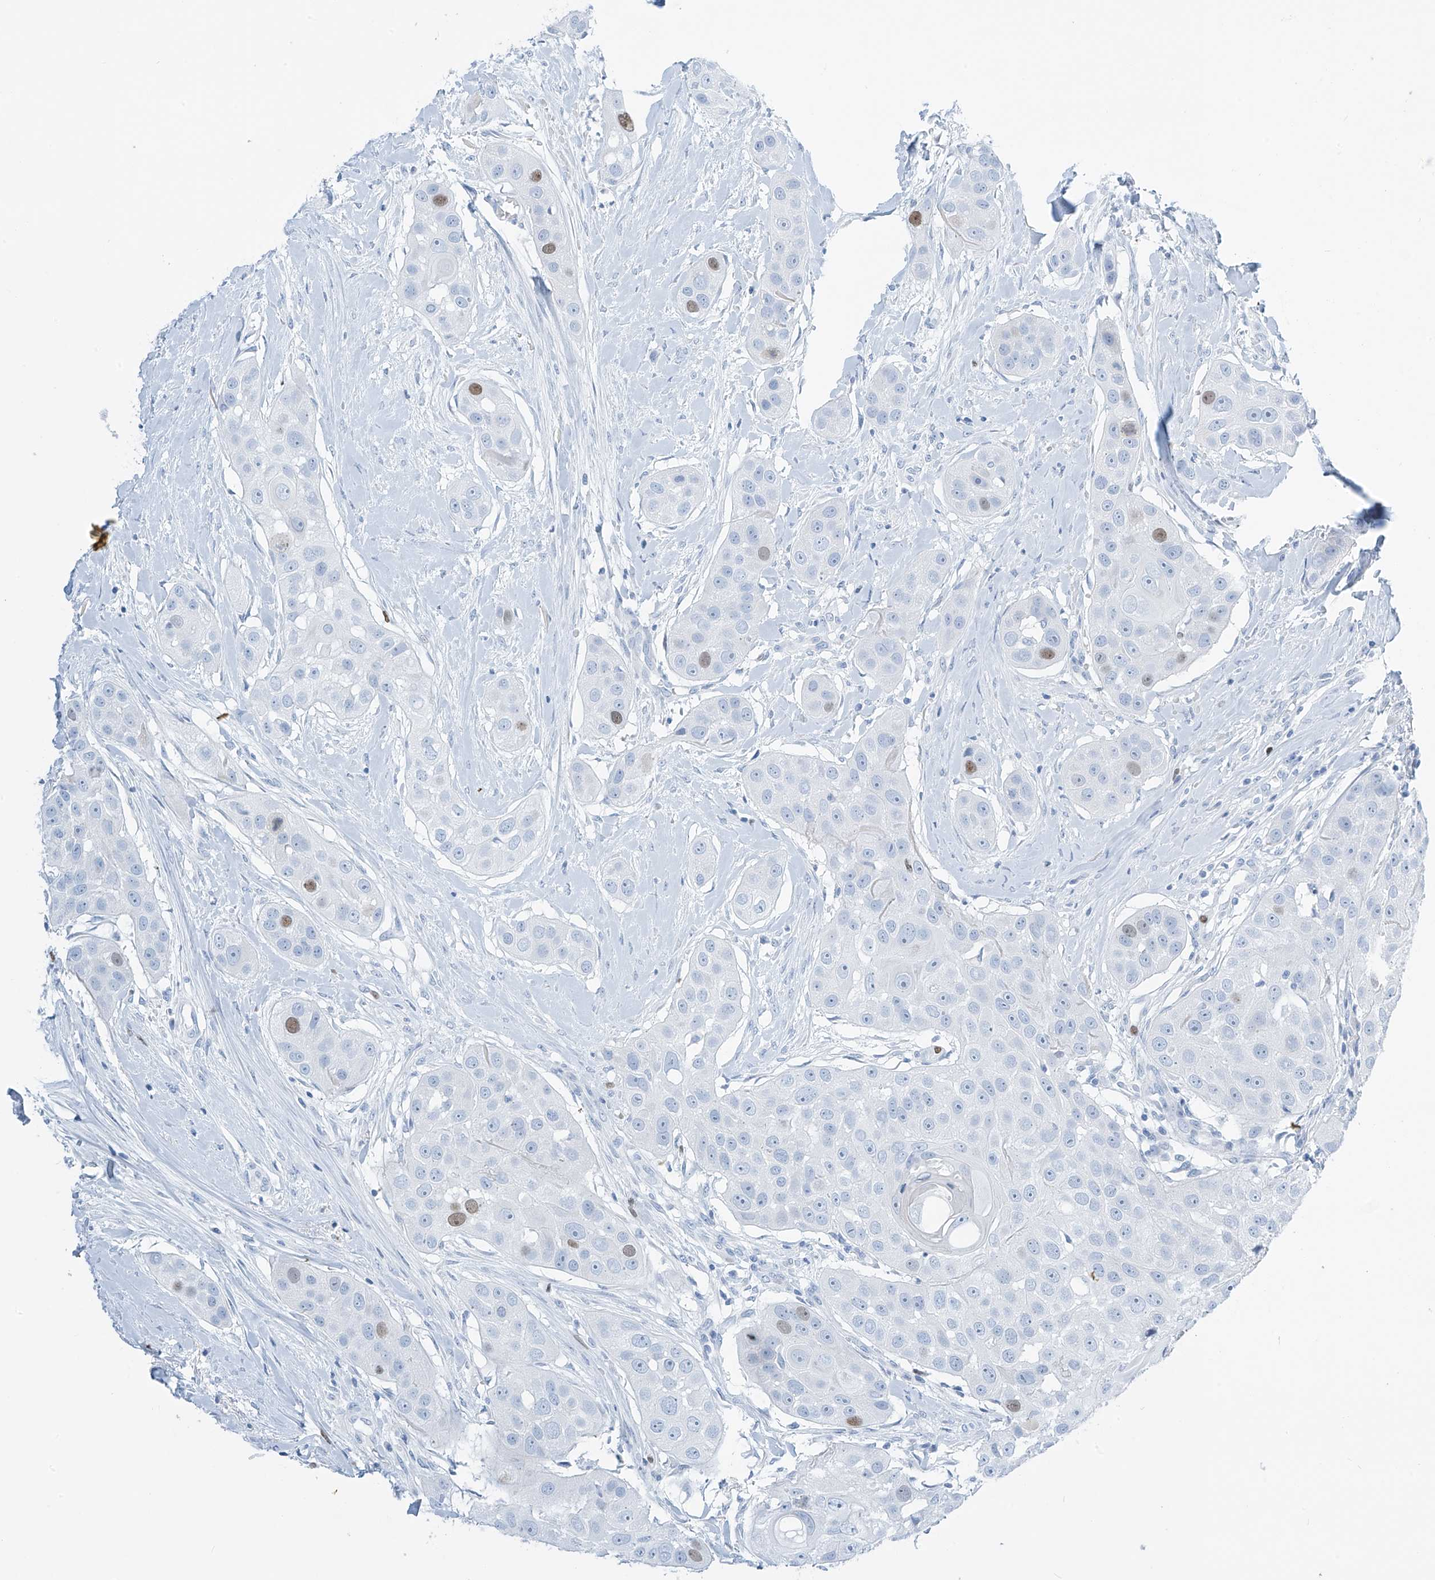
{"staining": {"intensity": "moderate", "quantity": "<25%", "location": "nuclear"}, "tissue": "head and neck cancer", "cell_type": "Tumor cells", "image_type": "cancer", "snomed": [{"axis": "morphology", "description": "Normal tissue, NOS"}, {"axis": "morphology", "description": "Squamous cell carcinoma, NOS"}, {"axis": "topography", "description": "Skeletal muscle"}, {"axis": "topography", "description": "Head-Neck"}], "caption": "Immunohistochemical staining of head and neck squamous cell carcinoma displays low levels of moderate nuclear protein expression in about <25% of tumor cells. (brown staining indicates protein expression, while blue staining denotes nuclei).", "gene": "SGO2", "patient": {"sex": "male", "age": 51}}